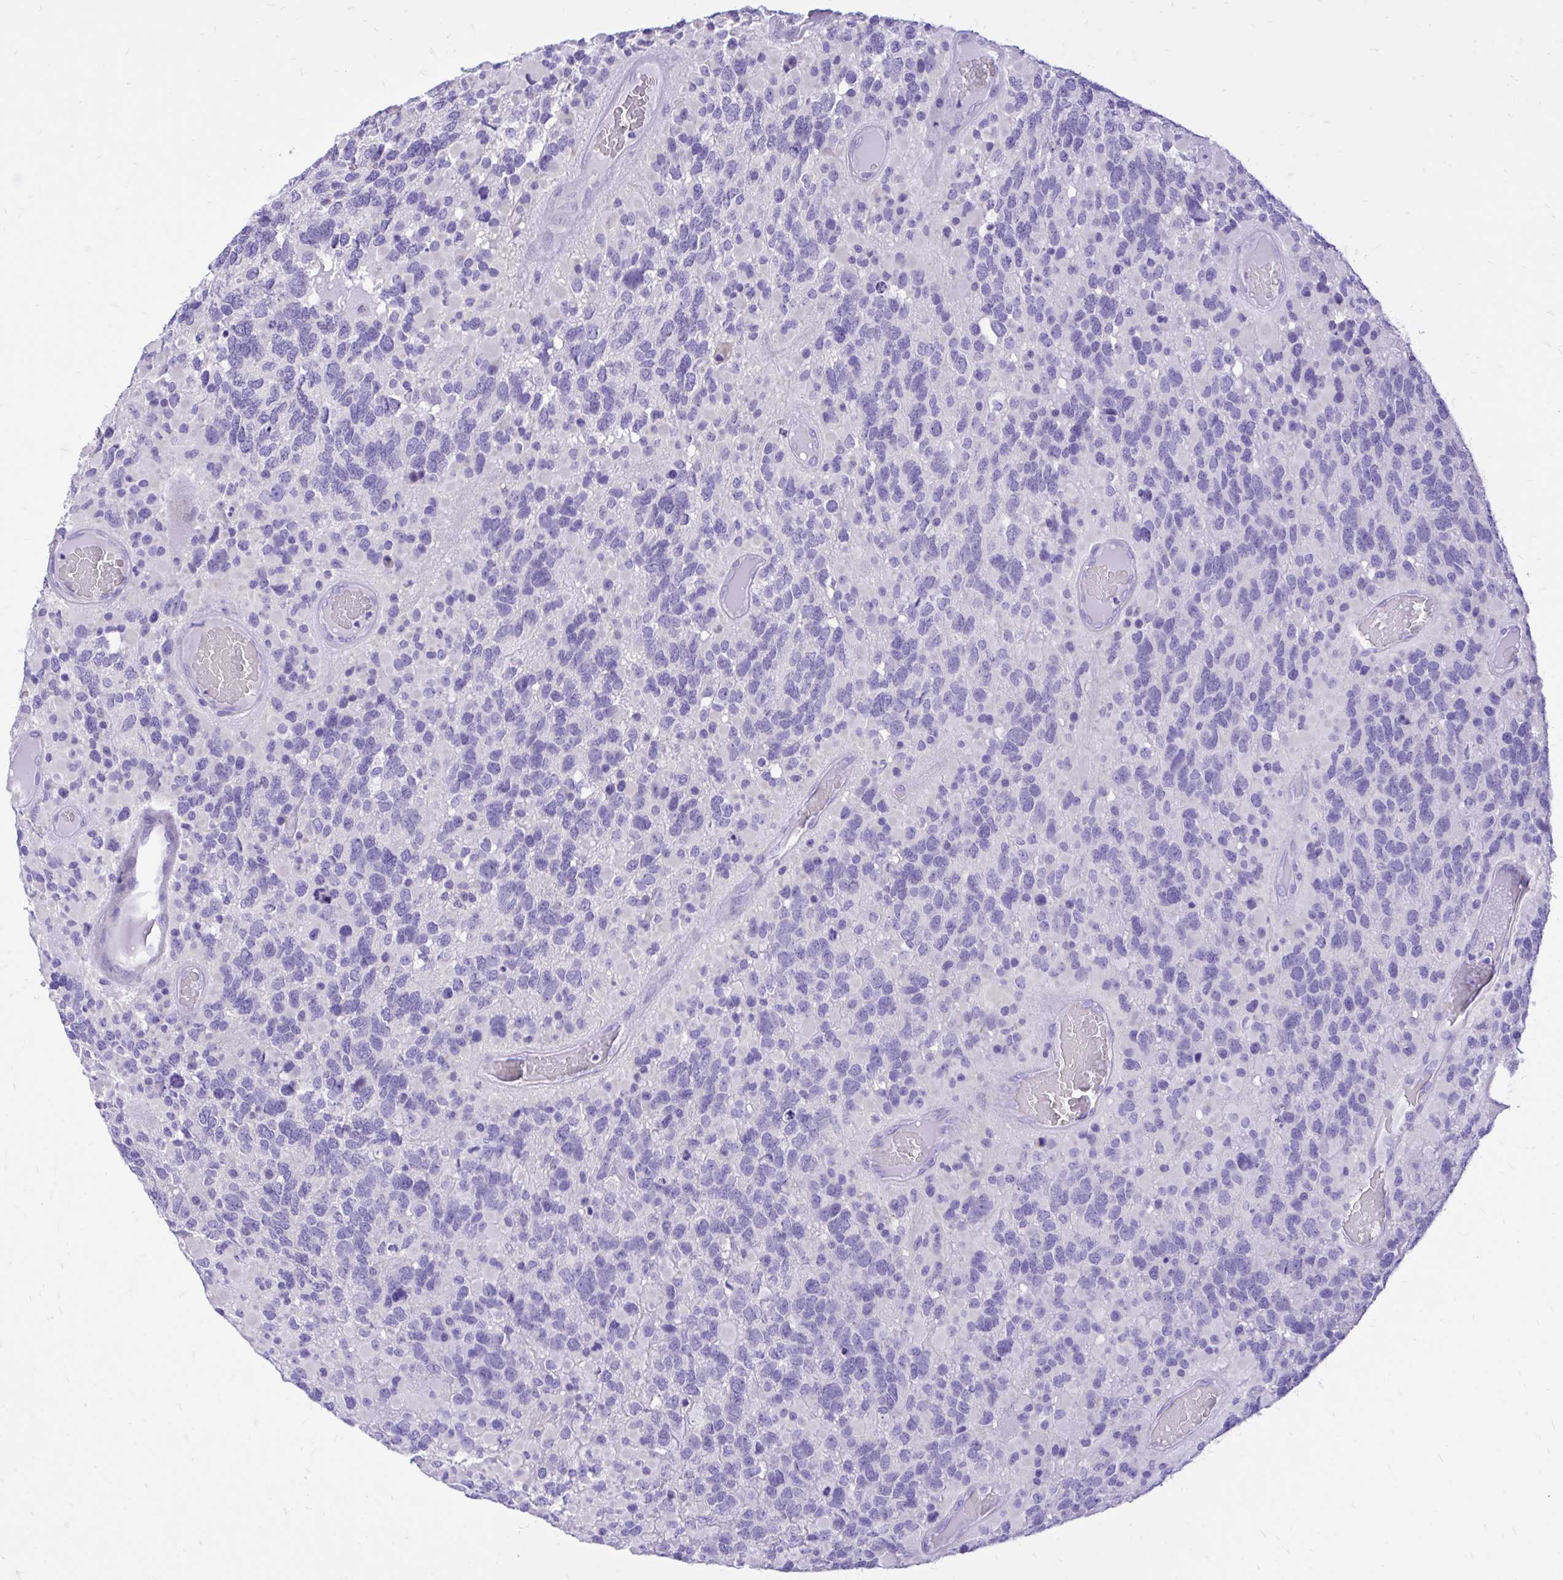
{"staining": {"intensity": "negative", "quantity": "none", "location": "none"}, "tissue": "glioma", "cell_type": "Tumor cells", "image_type": "cancer", "snomed": [{"axis": "morphology", "description": "Glioma, malignant, High grade"}, {"axis": "topography", "description": "Brain"}], "caption": "Human malignant glioma (high-grade) stained for a protein using immunohistochemistry exhibits no expression in tumor cells.", "gene": "MON1A", "patient": {"sex": "female", "age": 40}}